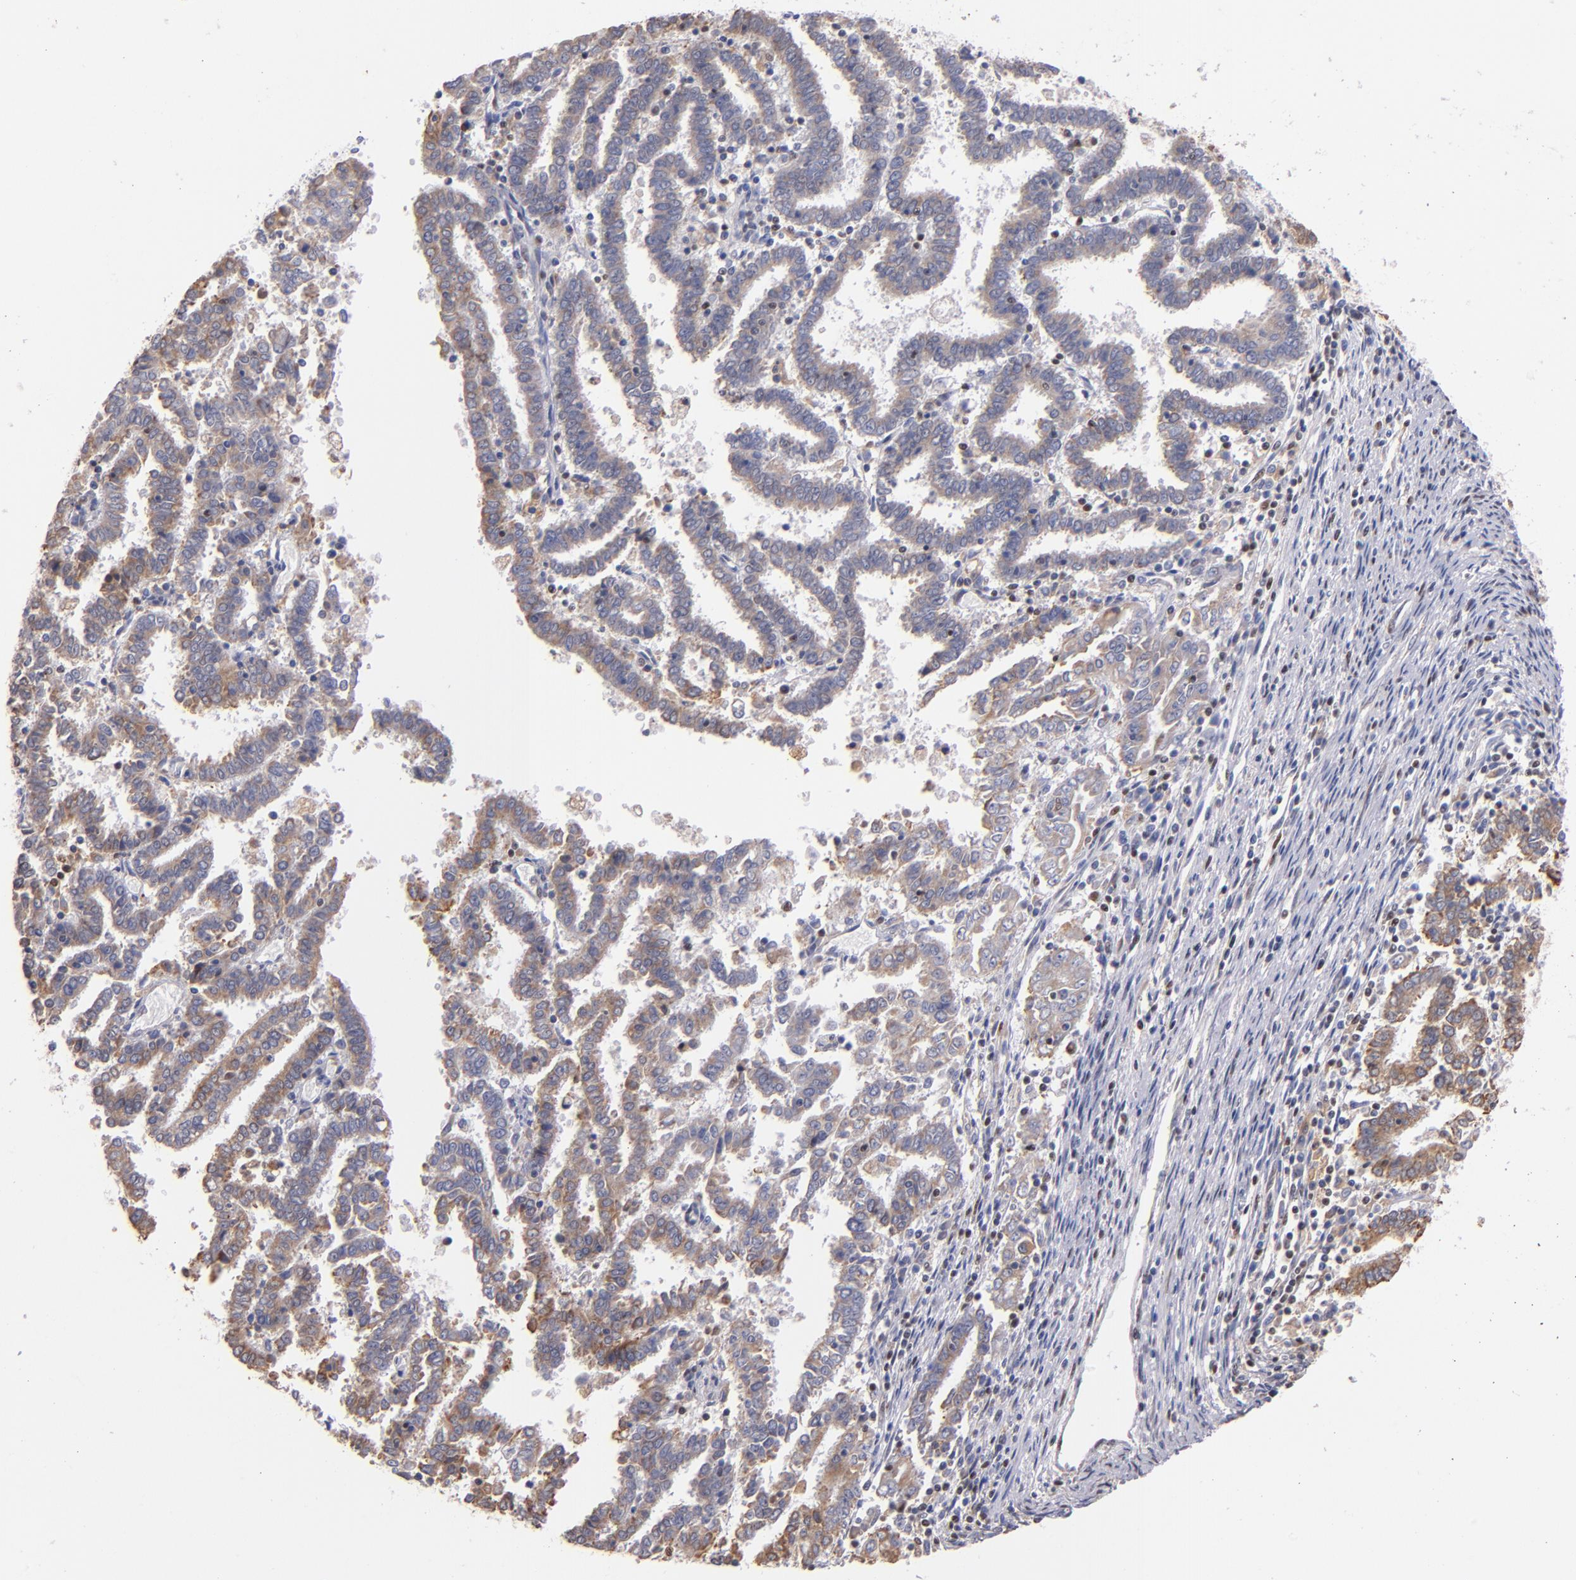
{"staining": {"intensity": "moderate", "quantity": ">75%", "location": "cytoplasmic/membranous"}, "tissue": "endometrial cancer", "cell_type": "Tumor cells", "image_type": "cancer", "snomed": [{"axis": "morphology", "description": "Adenocarcinoma, NOS"}, {"axis": "topography", "description": "Uterus"}], "caption": "Endometrial cancer (adenocarcinoma) stained for a protein (brown) demonstrates moderate cytoplasmic/membranous positive staining in approximately >75% of tumor cells.", "gene": "SRF", "patient": {"sex": "female", "age": 83}}